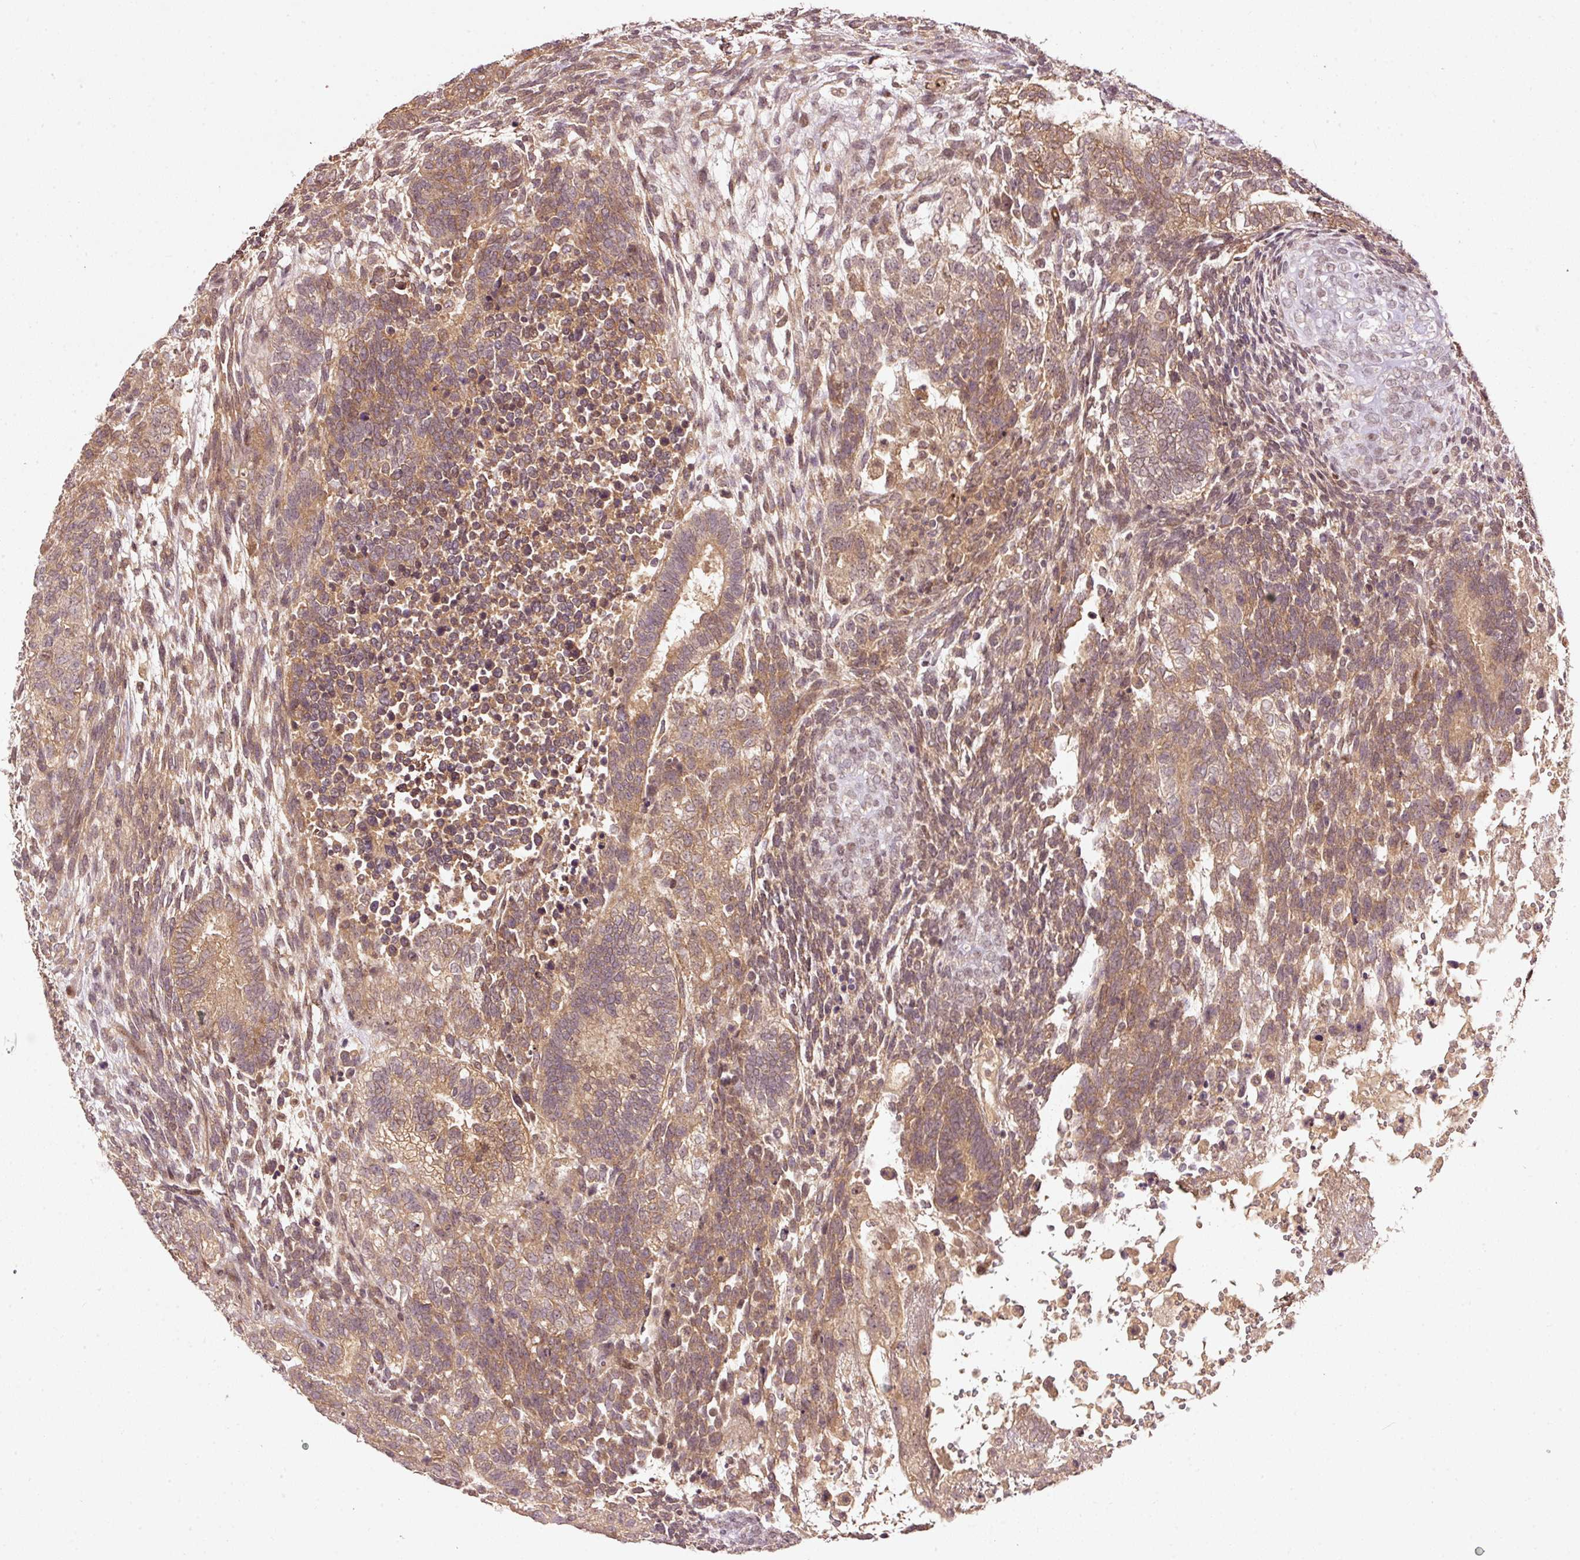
{"staining": {"intensity": "moderate", "quantity": ">75%", "location": "cytoplasmic/membranous"}, "tissue": "testis cancer", "cell_type": "Tumor cells", "image_type": "cancer", "snomed": [{"axis": "morphology", "description": "Carcinoma, Embryonal, NOS"}, {"axis": "topography", "description": "Testis"}], "caption": "Immunohistochemical staining of human testis embryonal carcinoma displays medium levels of moderate cytoplasmic/membranous expression in about >75% of tumor cells.", "gene": "PCDHB1", "patient": {"sex": "male", "age": 23}}